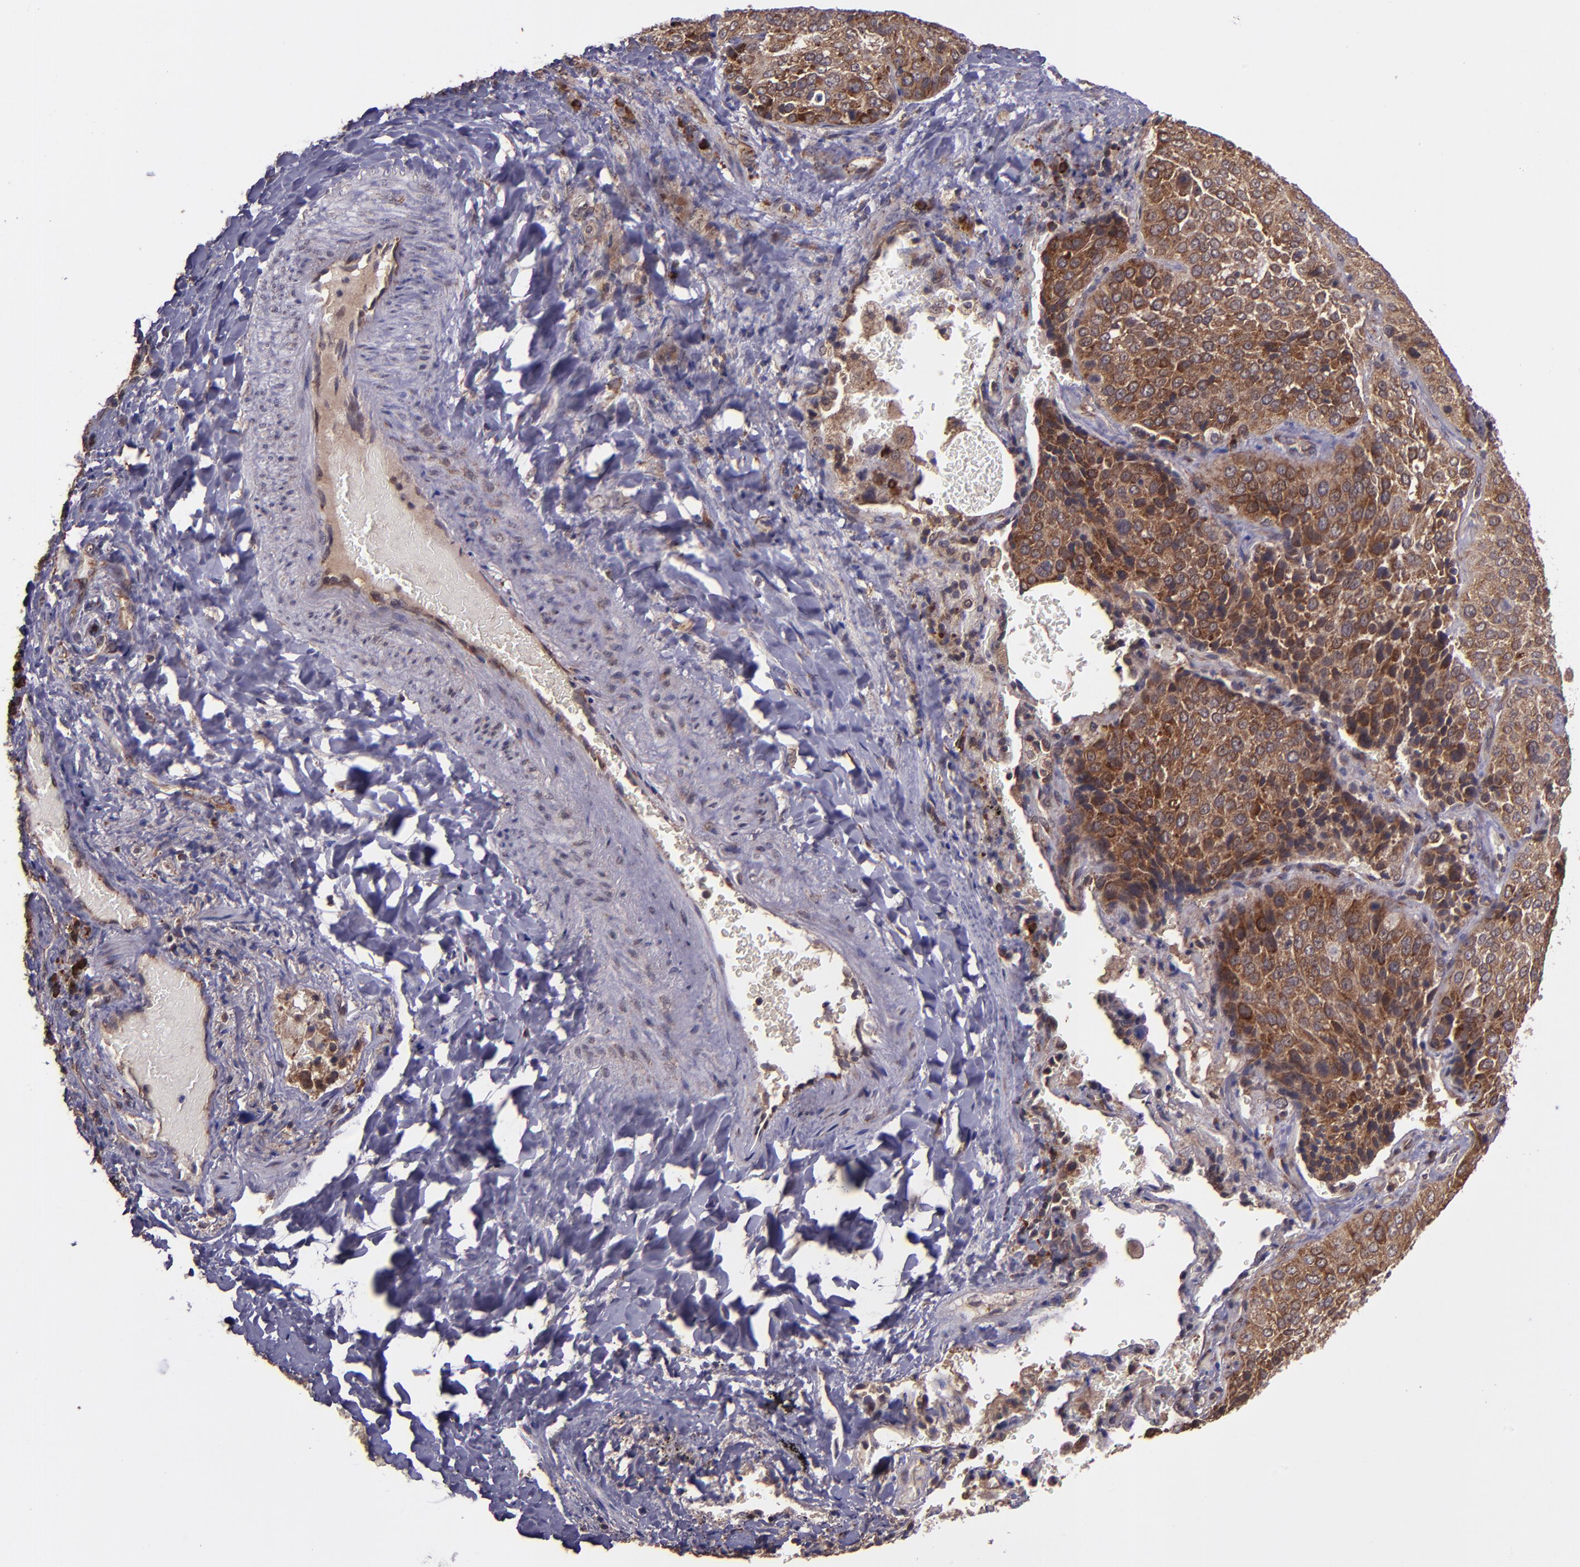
{"staining": {"intensity": "strong", "quantity": ">75%", "location": "cytoplasmic/membranous"}, "tissue": "lung cancer", "cell_type": "Tumor cells", "image_type": "cancer", "snomed": [{"axis": "morphology", "description": "Squamous cell carcinoma, NOS"}, {"axis": "topography", "description": "Lung"}], "caption": "IHC staining of lung cancer (squamous cell carcinoma), which reveals high levels of strong cytoplasmic/membranous positivity in about >75% of tumor cells indicating strong cytoplasmic/membranous protein expression. The staining was performed using DAB (3,3'-diaminobenzidine) (brown) for protein detection and nuclei were counterstained in hematoxylin (blue).", "gene": "USP51", "patient": {"sex": "male", "age": 54}}